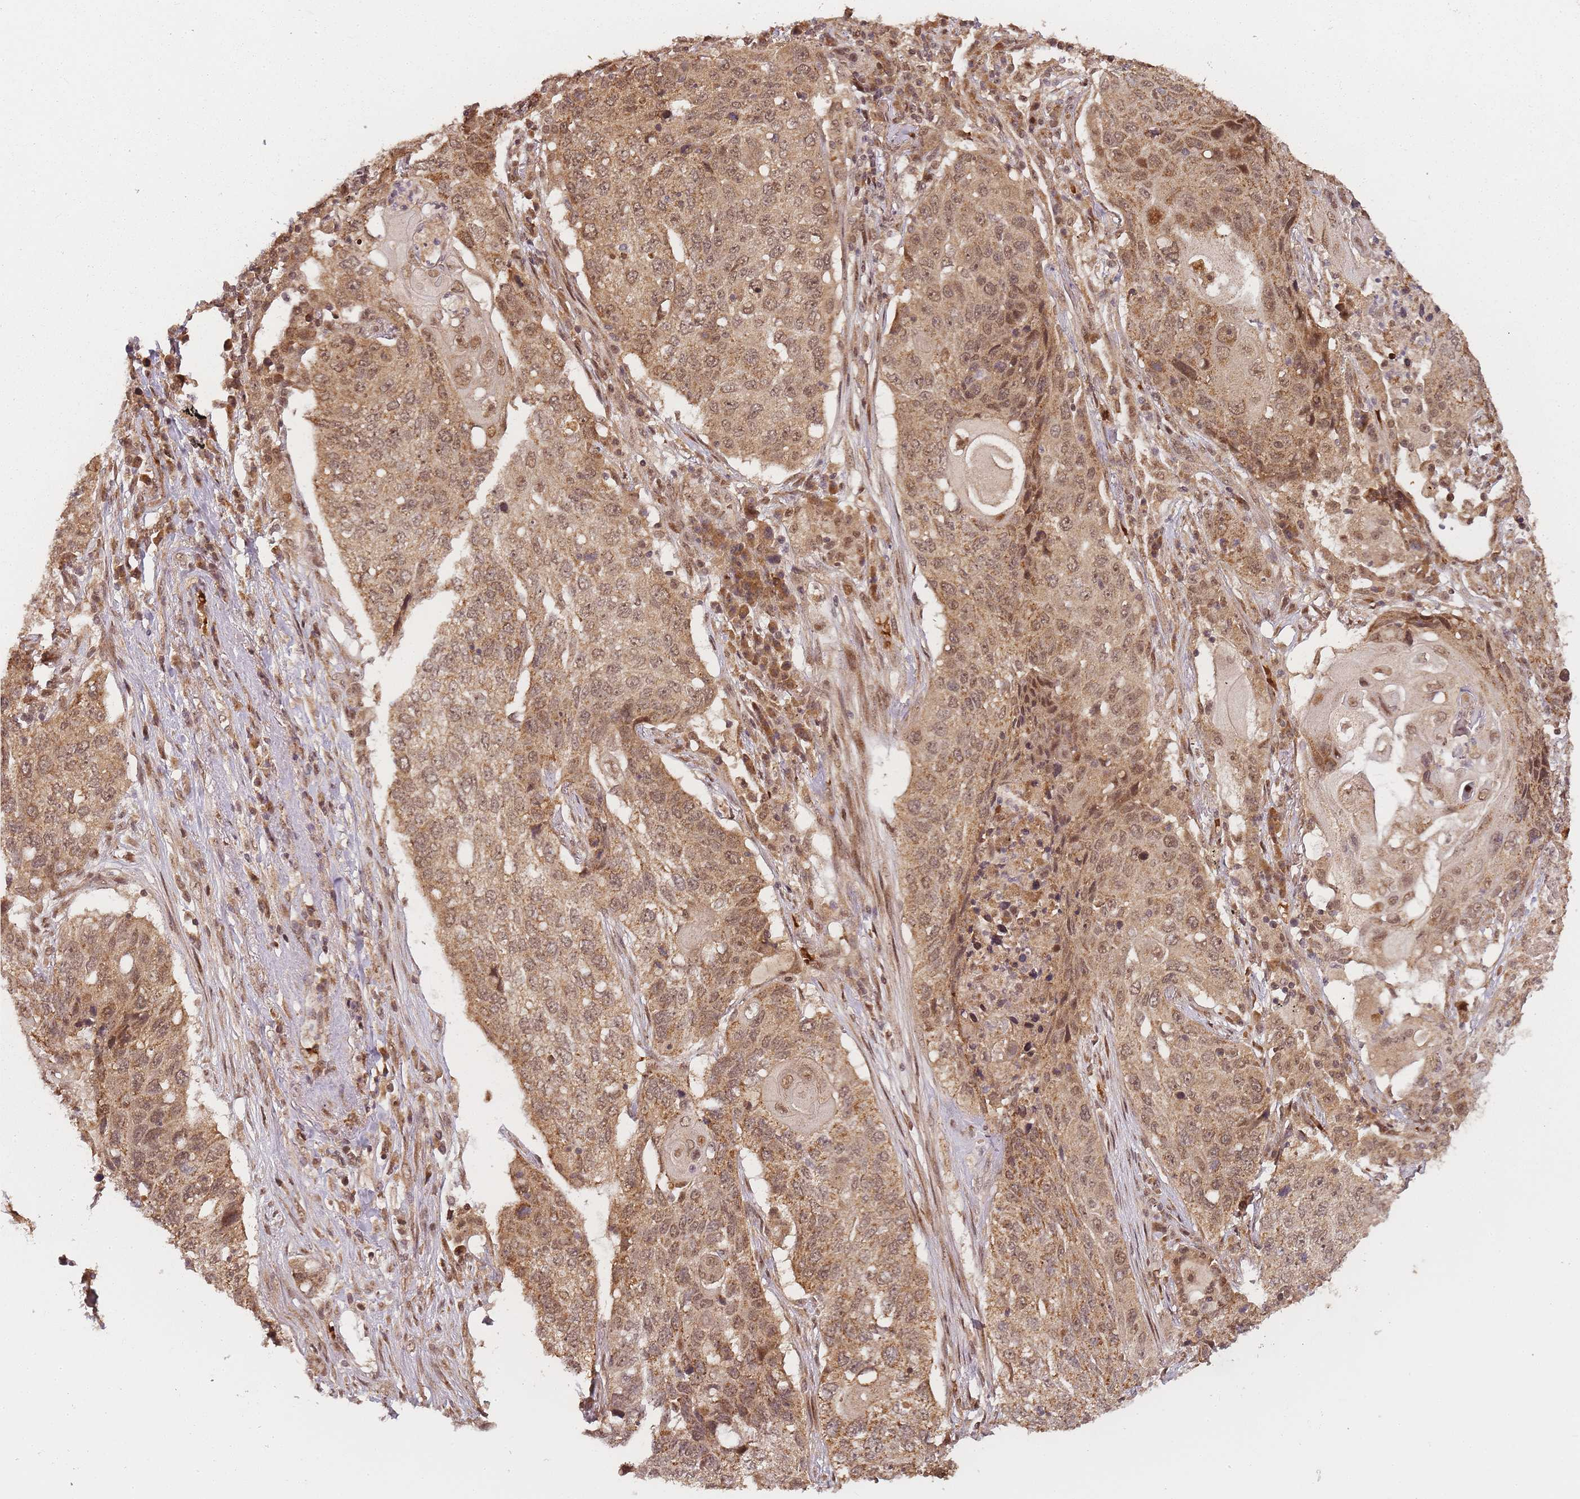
{"staining": {"intensity": "moderate", "quantity": ">75%", "location": "cytoplasmic/membranous,nuclear"}, "tissue": "lung cancer", "cell_type": "Tumor cells", "image_type": "cancer", "snomed": [{"axis": "morphology", "description": "Squamous cell carcinoma, NOS"}, {"axis": "topography", "description": "Lung"}], "caption": "Moderate cytoplasmic/membranous and nuclear positivity is present in approximately >75% of tumor cells in squamous cell carcinoma (lung). The staining was performed using DAB (3,3'-diaminobenzidine), with brown indicating positive protein expression. Nuclei are stained blue with hematoxylin.", "gene": "ZNF497", "patient": {"sex": "female", "age": 63}}